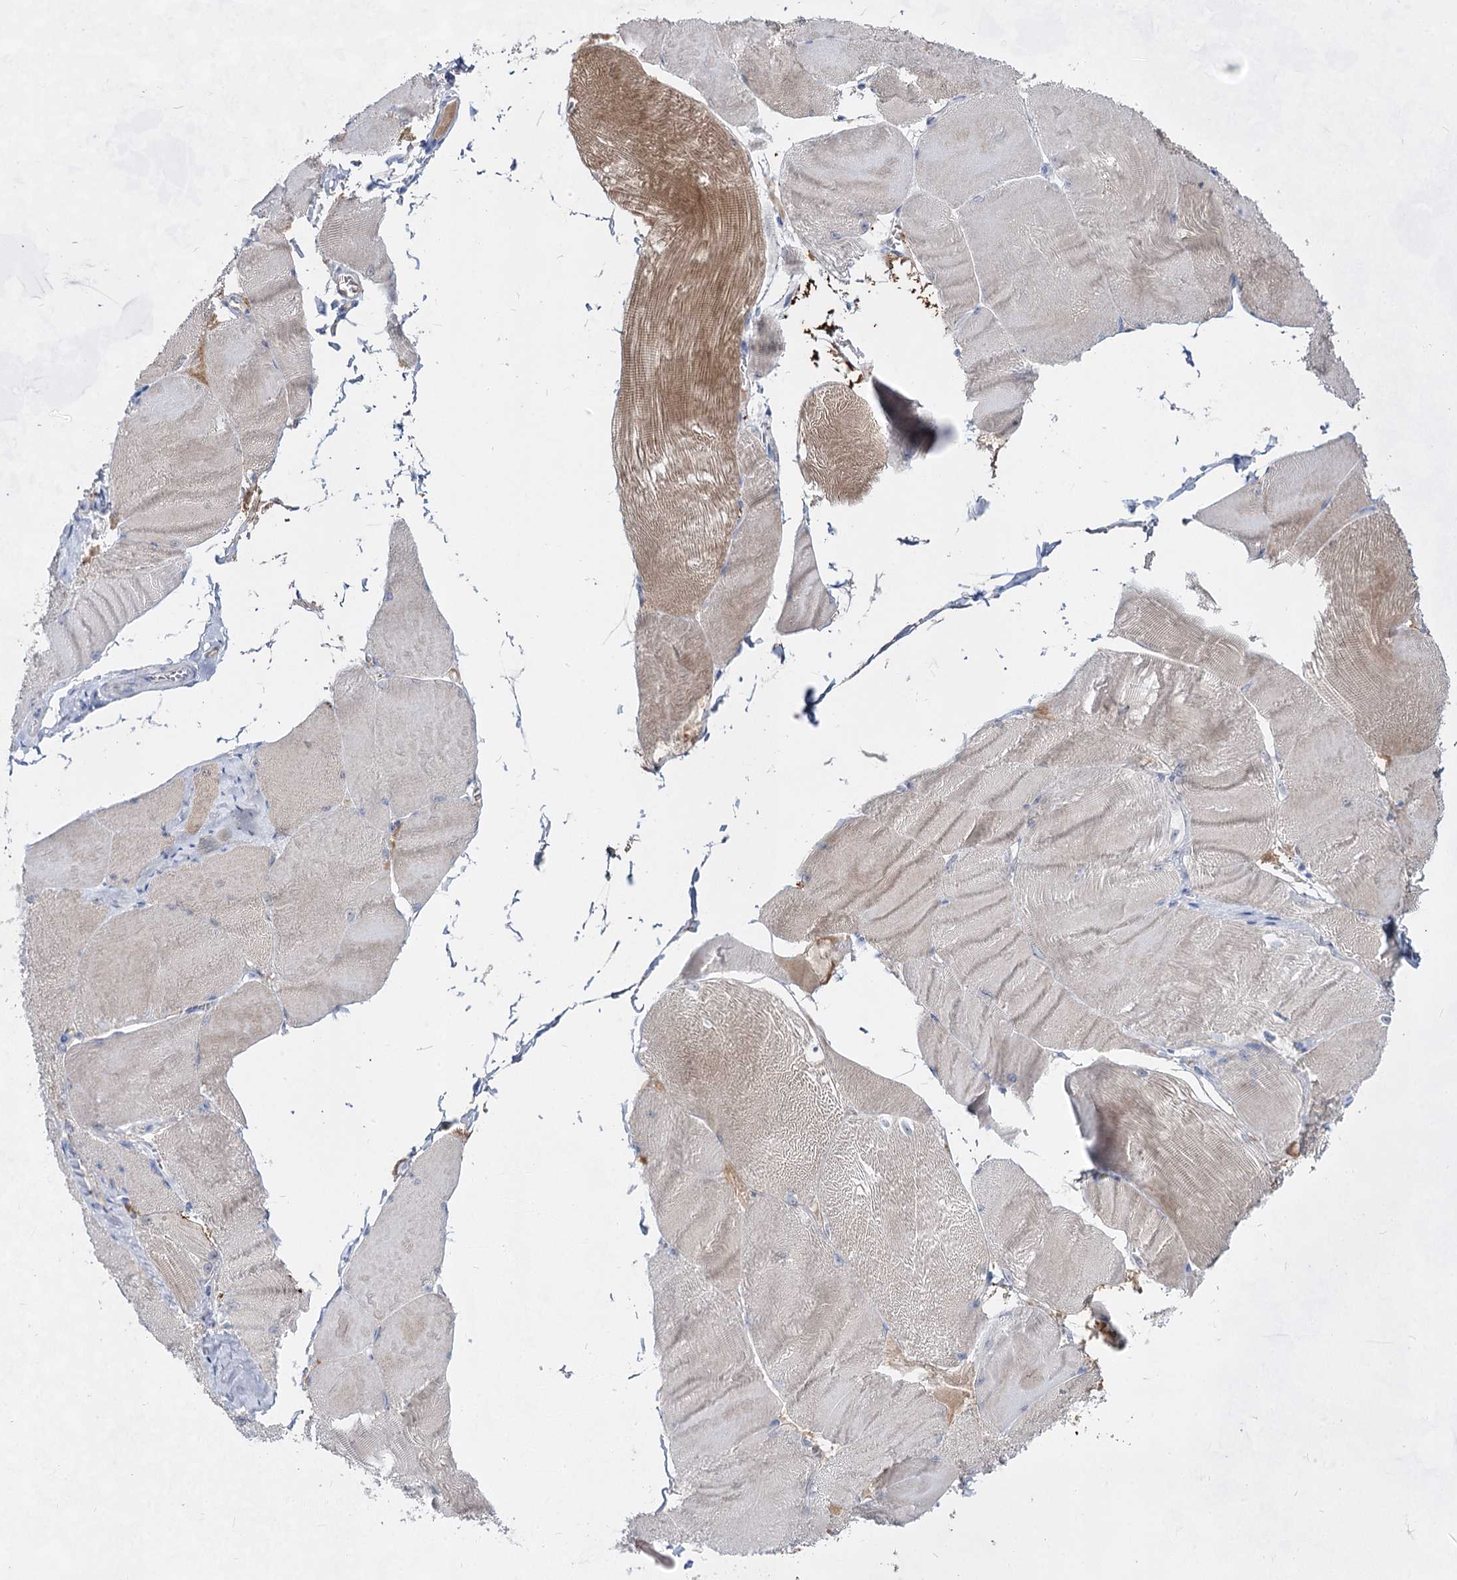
{"staining": {"intensity": "weak", "quantity": "<25%", "location": "cytoplasmic/membranous"}, "tissue": "skeletal muscle", "cell_type": "Myocytes", "image_type": "normal", "snomed": [{"axis": "morphology", "description": "Normal tissue, NOS"}, {"axis": "morphology", "description": "Basal cell carcinoma"}, {"axis": "topography", "description": "Skeletal muscle"}], "caption": "The micrograph reveals no staining of myocytes in normal skeletal muscle.", "gene": "ACRV1", "patient": {"sex": "female", "age": 64}}